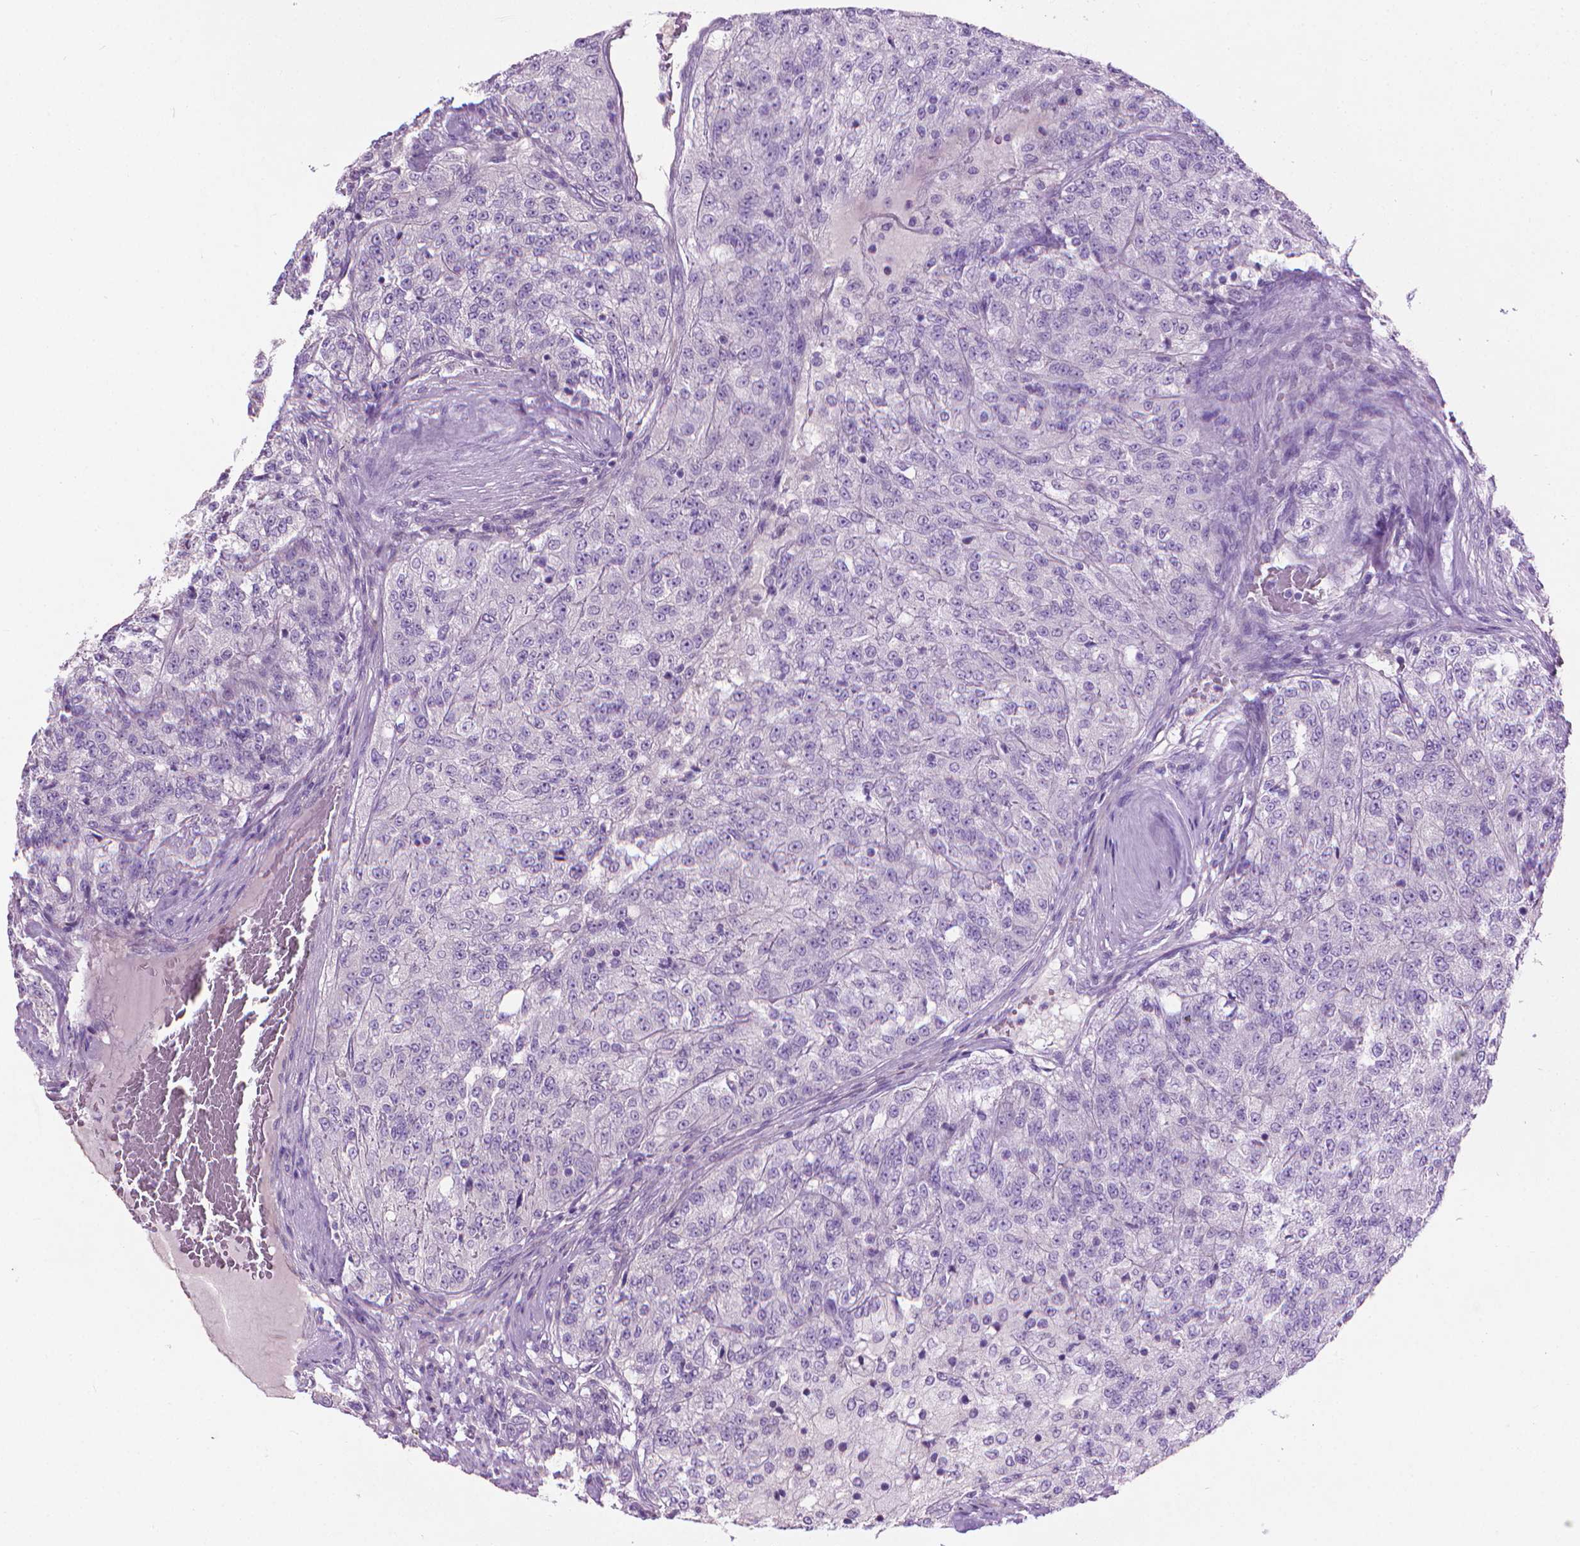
{"staining": {"intensity": "negative", "quantity": "none", "location": "none"}, "tissue": "renal cancer", "cell_type": "Tumor cells", "image_type": "cancer", "snomed": [{"axis": "morphology", "description": "Adenocarcinoma, NOS"}, {"axis": "topography", "description": "Kidney"}], "caption": "Photomicrograph shows no protein positivity in tumor cells of renal cancer tissue.", "gene": "KRT73", "patient": {"sex": "female", "age": 63}}